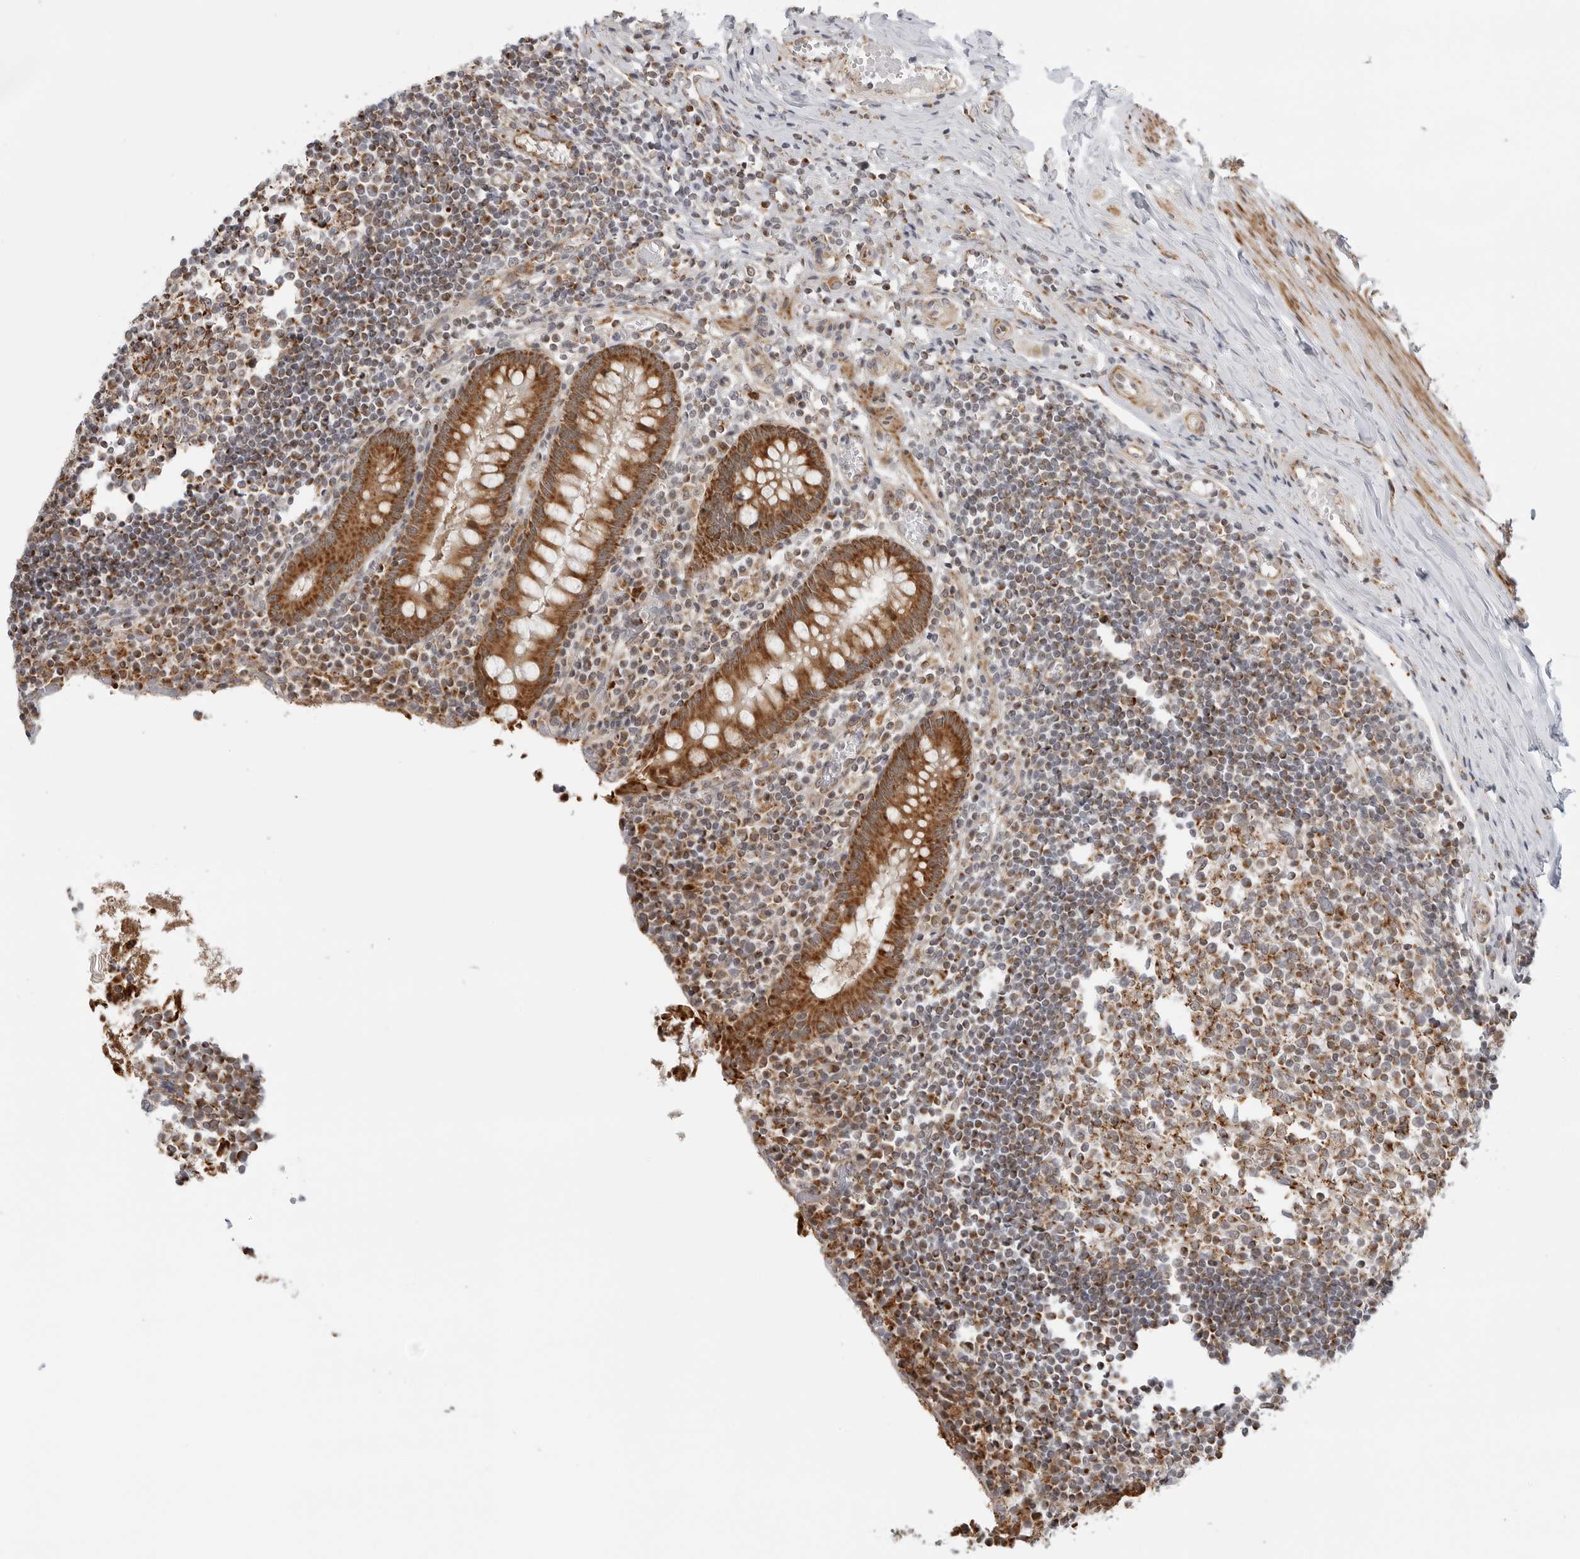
{"staining": {"intensity": "moderate", "quantity": ">75%", "location": "cytoplasmic/membranous"}, "tissue": "appendix", "cell_type": "Glandular cells", "image_type": "normal", "snomed": [{"axis": "morphology", "description": "Normal tissue, NOS"}, {"axis": "topography", "description": "Appendix"}], "caption": "Immunohistochemical staining of unremarkable human appendix exhibits >75% levels of moderate cytoplasmic/membranous protein expression in approximately >75% of glandular cells.", "gene": "PEX2", "patient": {"sex": "female", "age": 17}}